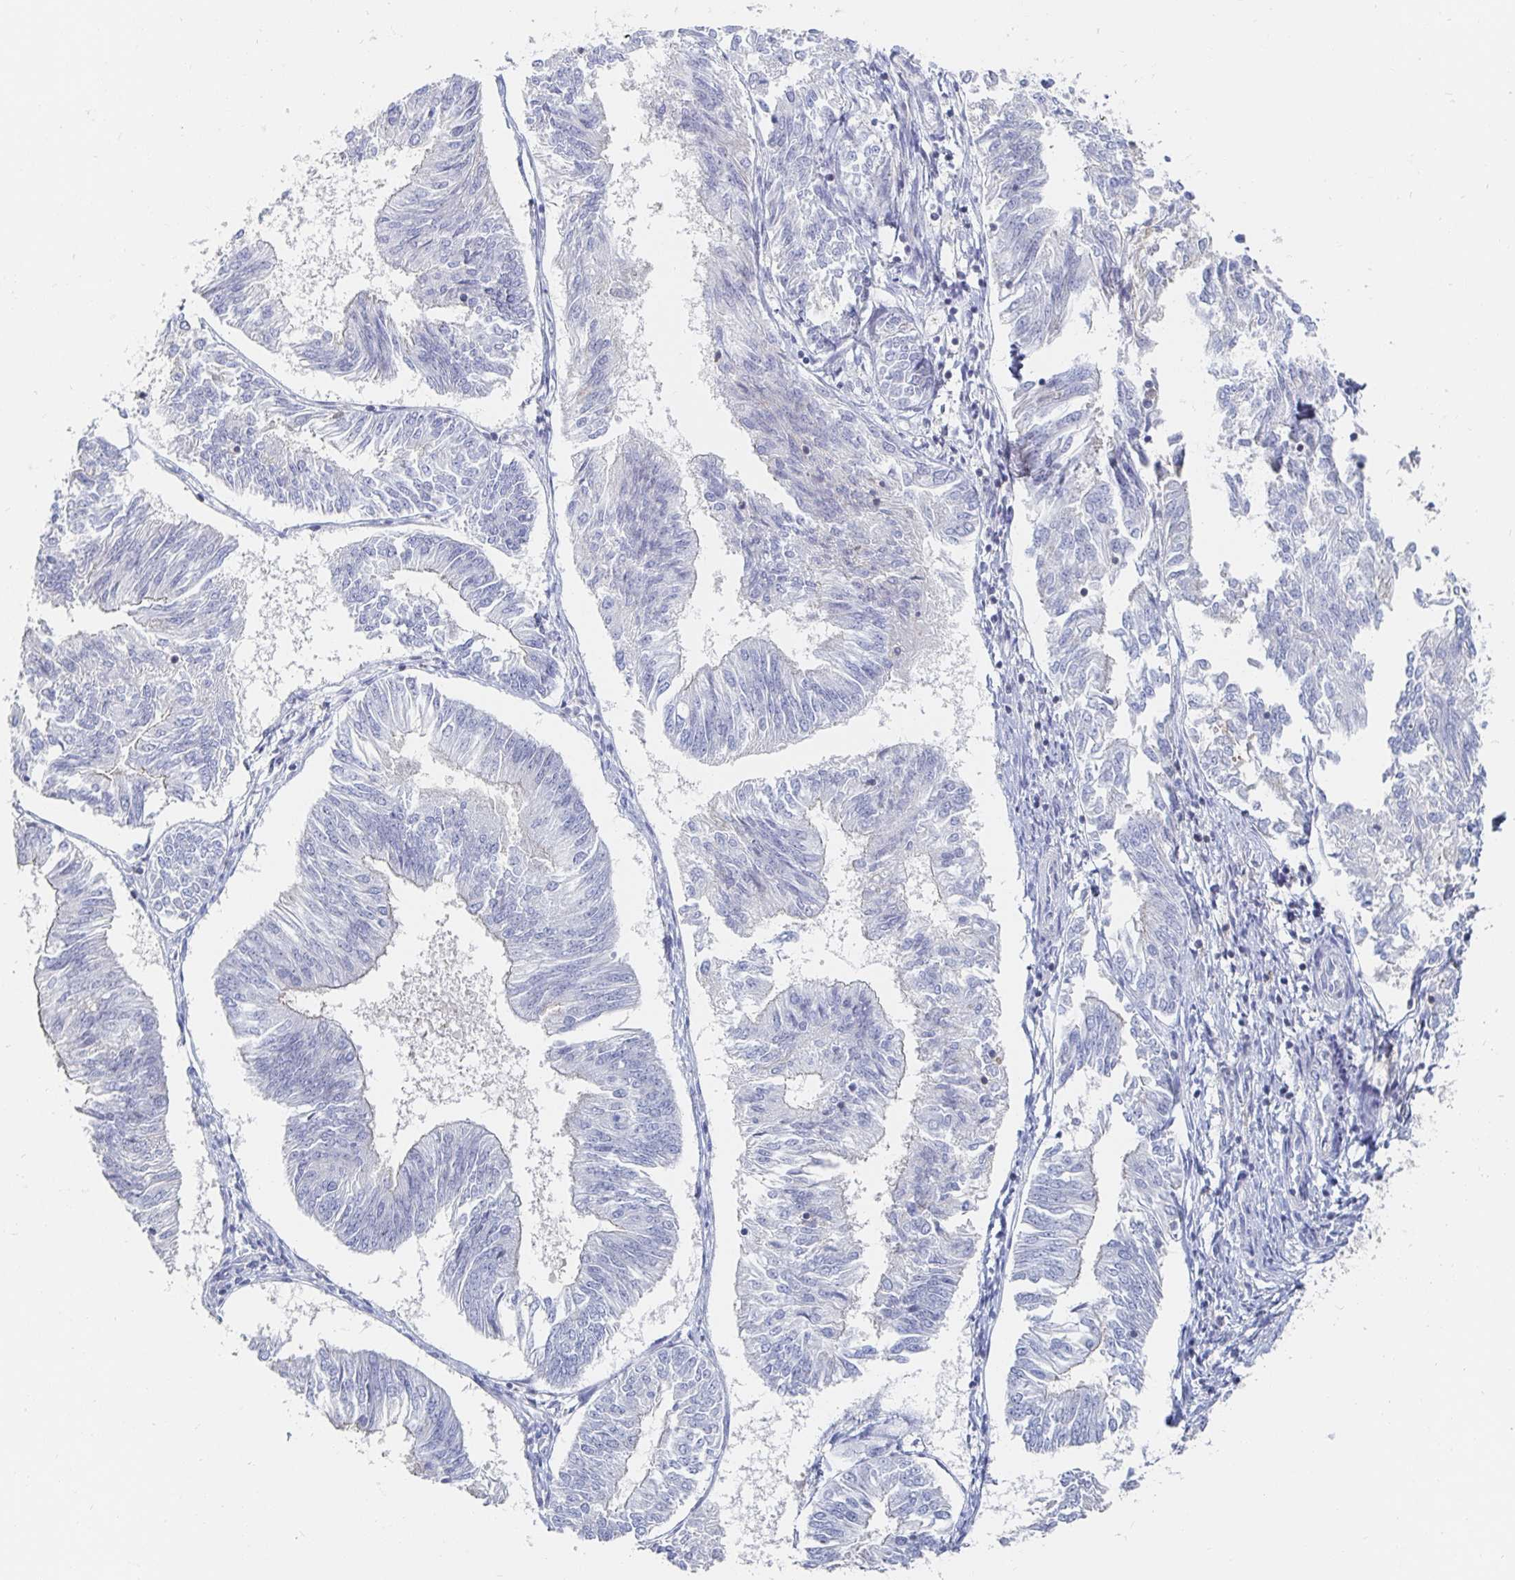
{"staining": {"intensity": "negative", "quantity": "none", "location": "none"}, "tissue": "endometrial cancer", "cell_type": "Tumor cells", "image_type": "cancer", "snomed": [{"axis": "morphology", "description": "Adenocarcinoma, NOS"}, {"axis": "topography", "description": "Endometrium"}], "caption": "A micrograph of endometrial adenocarcinoma stained for a protein reveals no brown staining in tumor cells.", "gene": "PIK3CD", "patient": {"sex": "female", "age": 58}}